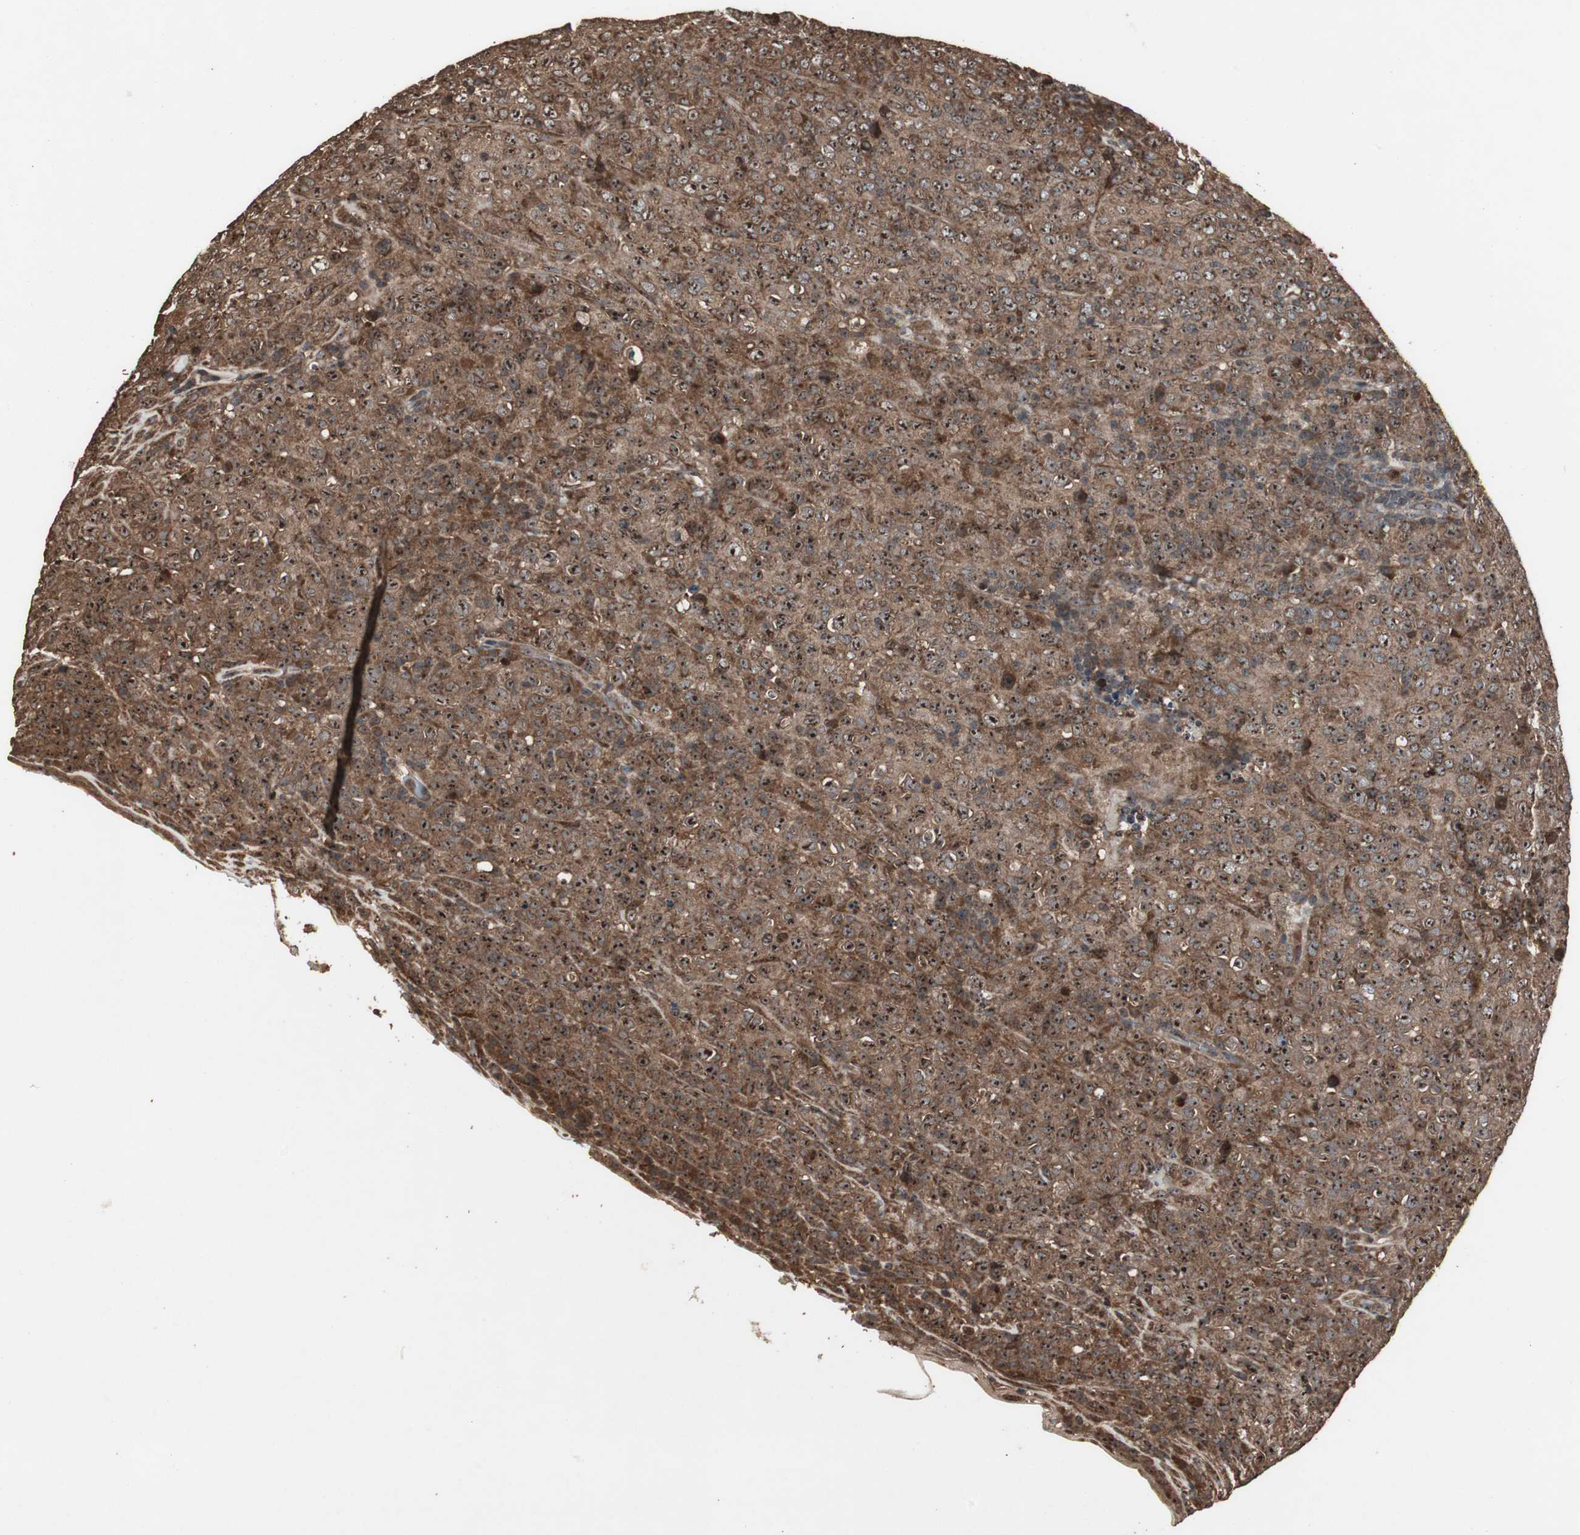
{"staining": {"intensity": "moderate", "quantity": ">75%", "location": "cytoplasmic/membranous"}, "tissue": "lymphoma", "cell_type": "Tumor cells", "image_type": "cancer", "snomed": [{"axis": "morphology", "description": "Malignant lymphoma, non-Hodgkin's type, High grade"}, {"axis": "topography", "description": "Tonsil"}], "caption": "Tumor cells display medium levels of moderate cytoplasmic/membranous staining in about >75% of cells in lymphoma. The staining was performed using DAB, with brown indicating positive protein expression. Nuclei are stained blue with hematoxylin.", "gene": "LAMTOR5", "patient": {"sex": "female", "age": 36}}